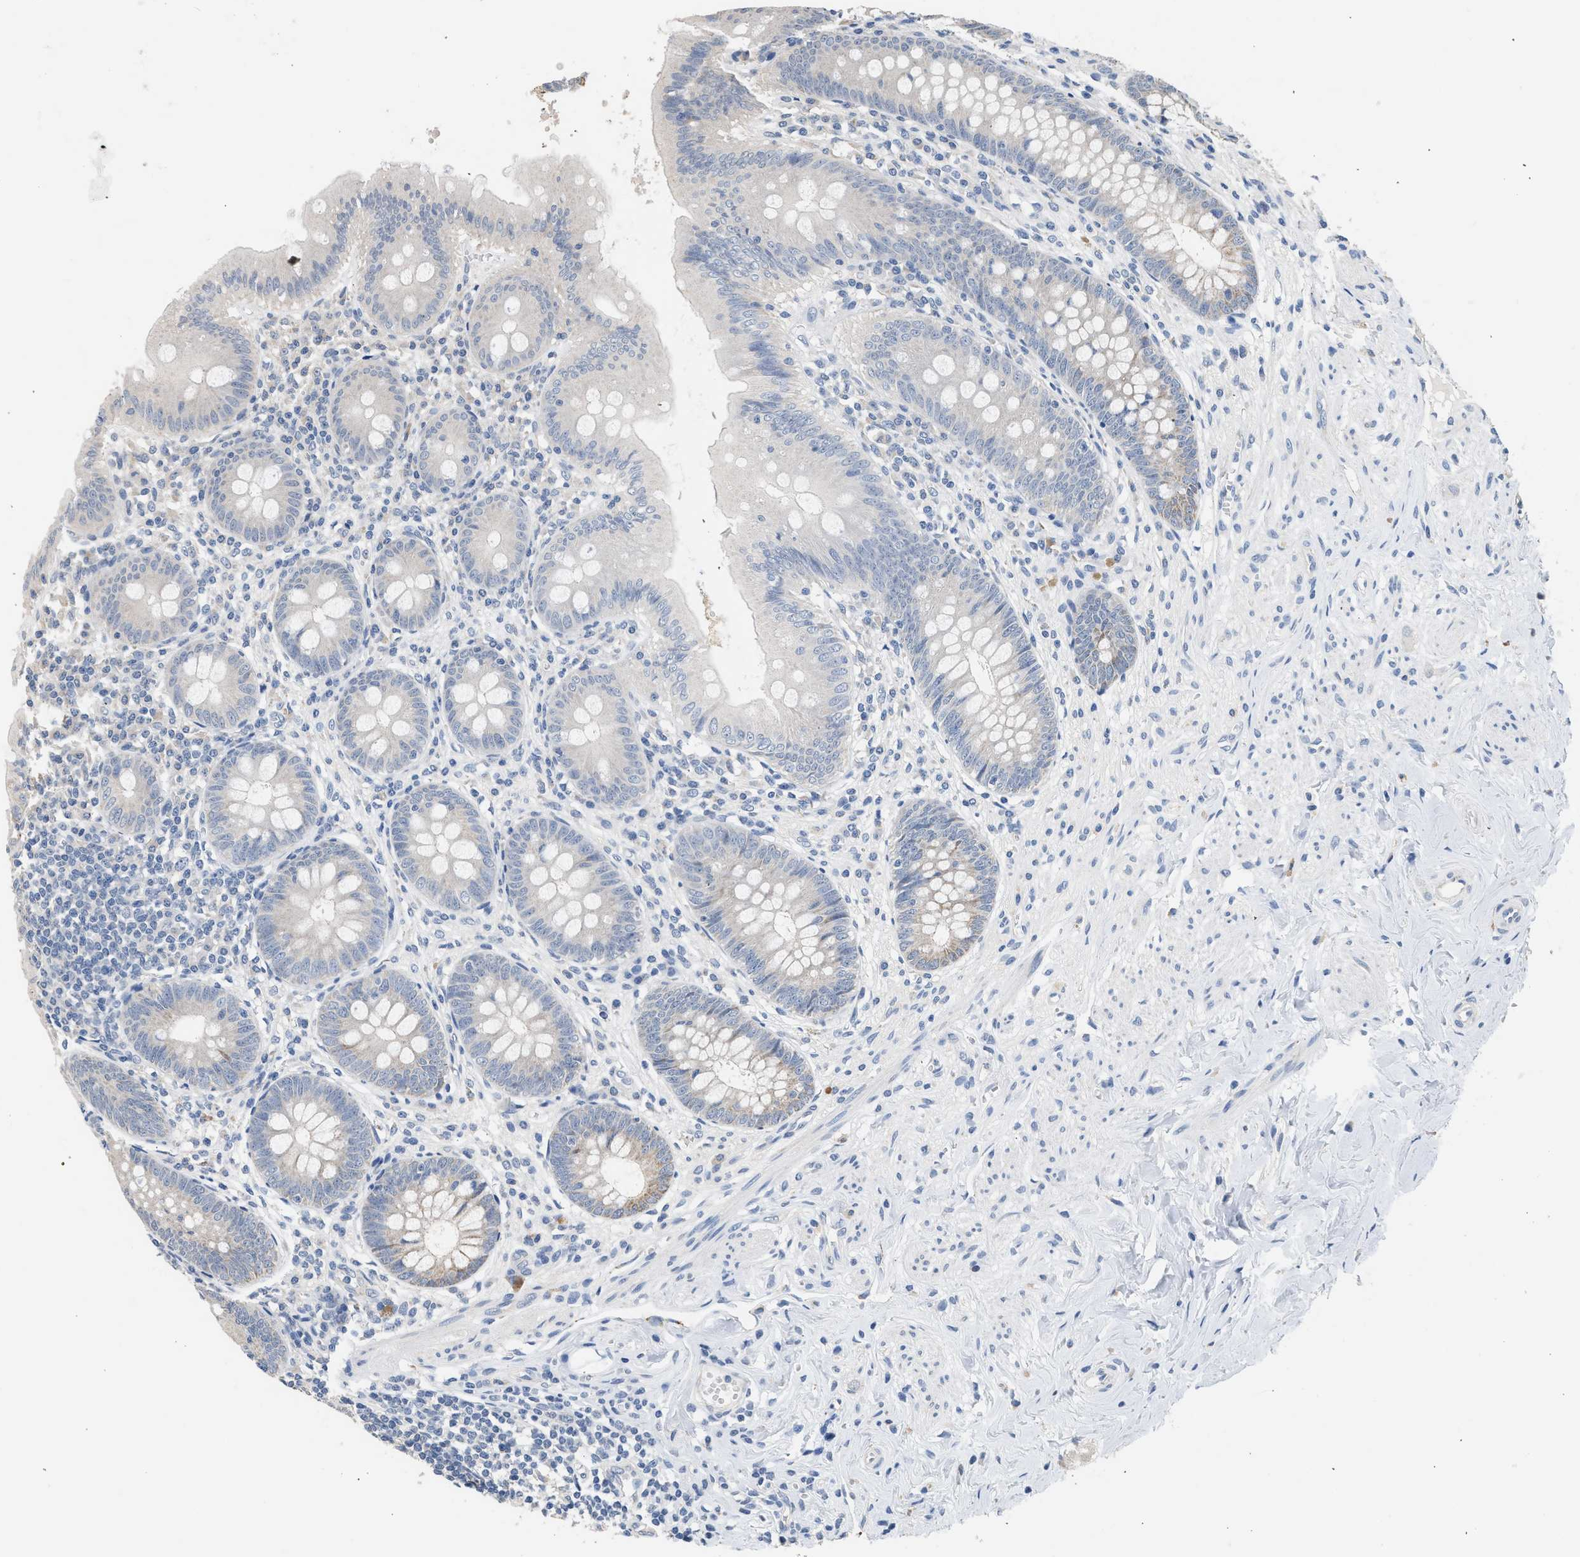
{"staining": {"intensity": "negative", "quantity": "none", "location": "none"}, "tissue": "appendix", "cell_type": "Glandular cells", "image_type": "normal", "snomed": [{"axis": "morphology", "description": "Normal tissue, NOS"}, {"axis": "topography", "description": "Appendix"}], "caption": "The histopathology image displays no staining of glandular cells in unremarkable appendix. (DAB immunohistochemistry (IHC), high magnification).", "gene": "CSF3R", "patient": {"sex": "male", "age": 56}}